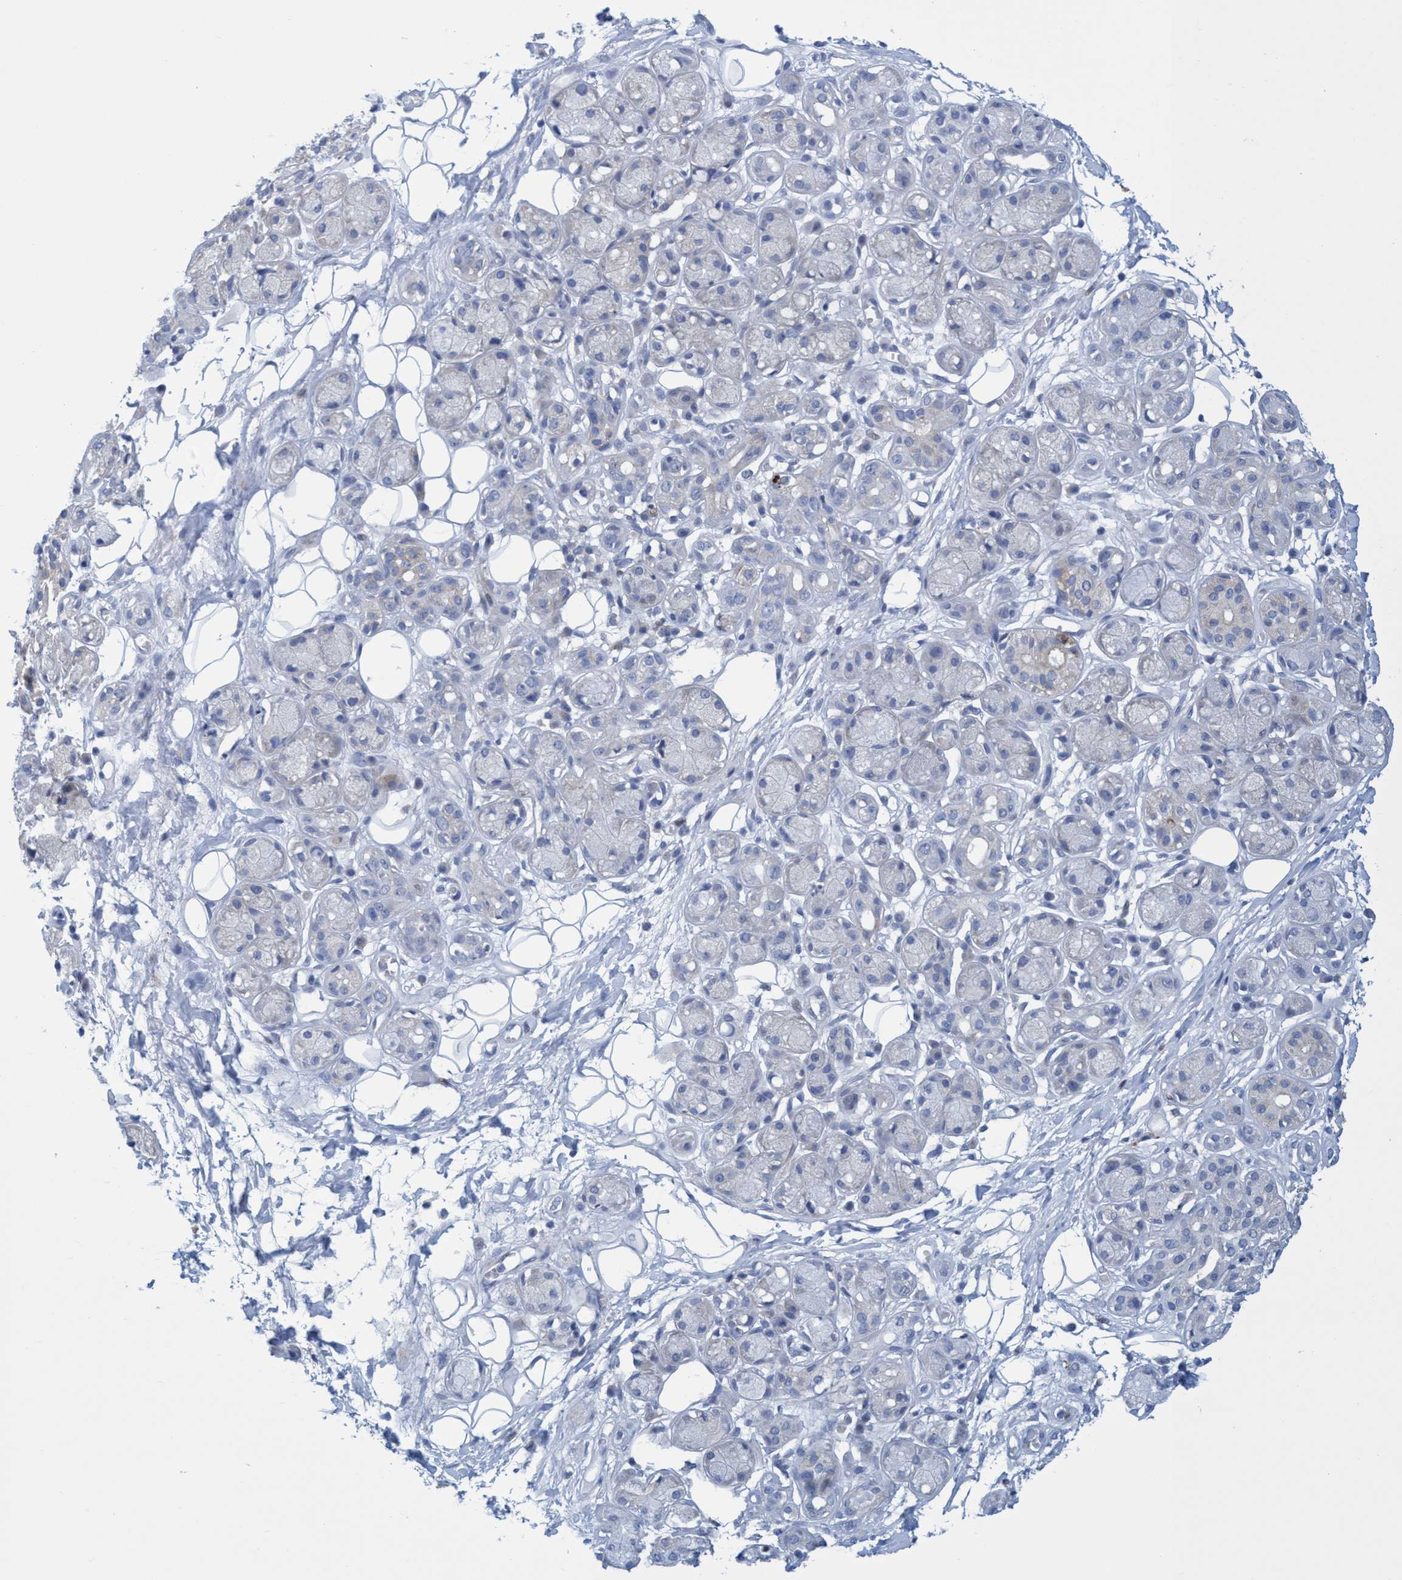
{"staining": {"intensity": "negative", "quantity": "none", "location": "none"}, "tissue": "adipose tissue", "cell_type": "Adipocytes", "image_type": "normal", "snomed": [{"axis": "morphology", "description": "Normal tissue, NOS"}, {"axis": "morphology", "description": "Inflammation, NOS"}, {"axis": "topography", "description": "Salivary gland"}, {"axis": "topography", "description": "Peripheral nerve tissue"}], "caption": "This is an immunohistochemistry (IHC) histopathology image of benign adipose tissue. There is no staining in adipocytes.", "gene": "R3HCC1", "patient": {"sex": "female", "age": 75}}